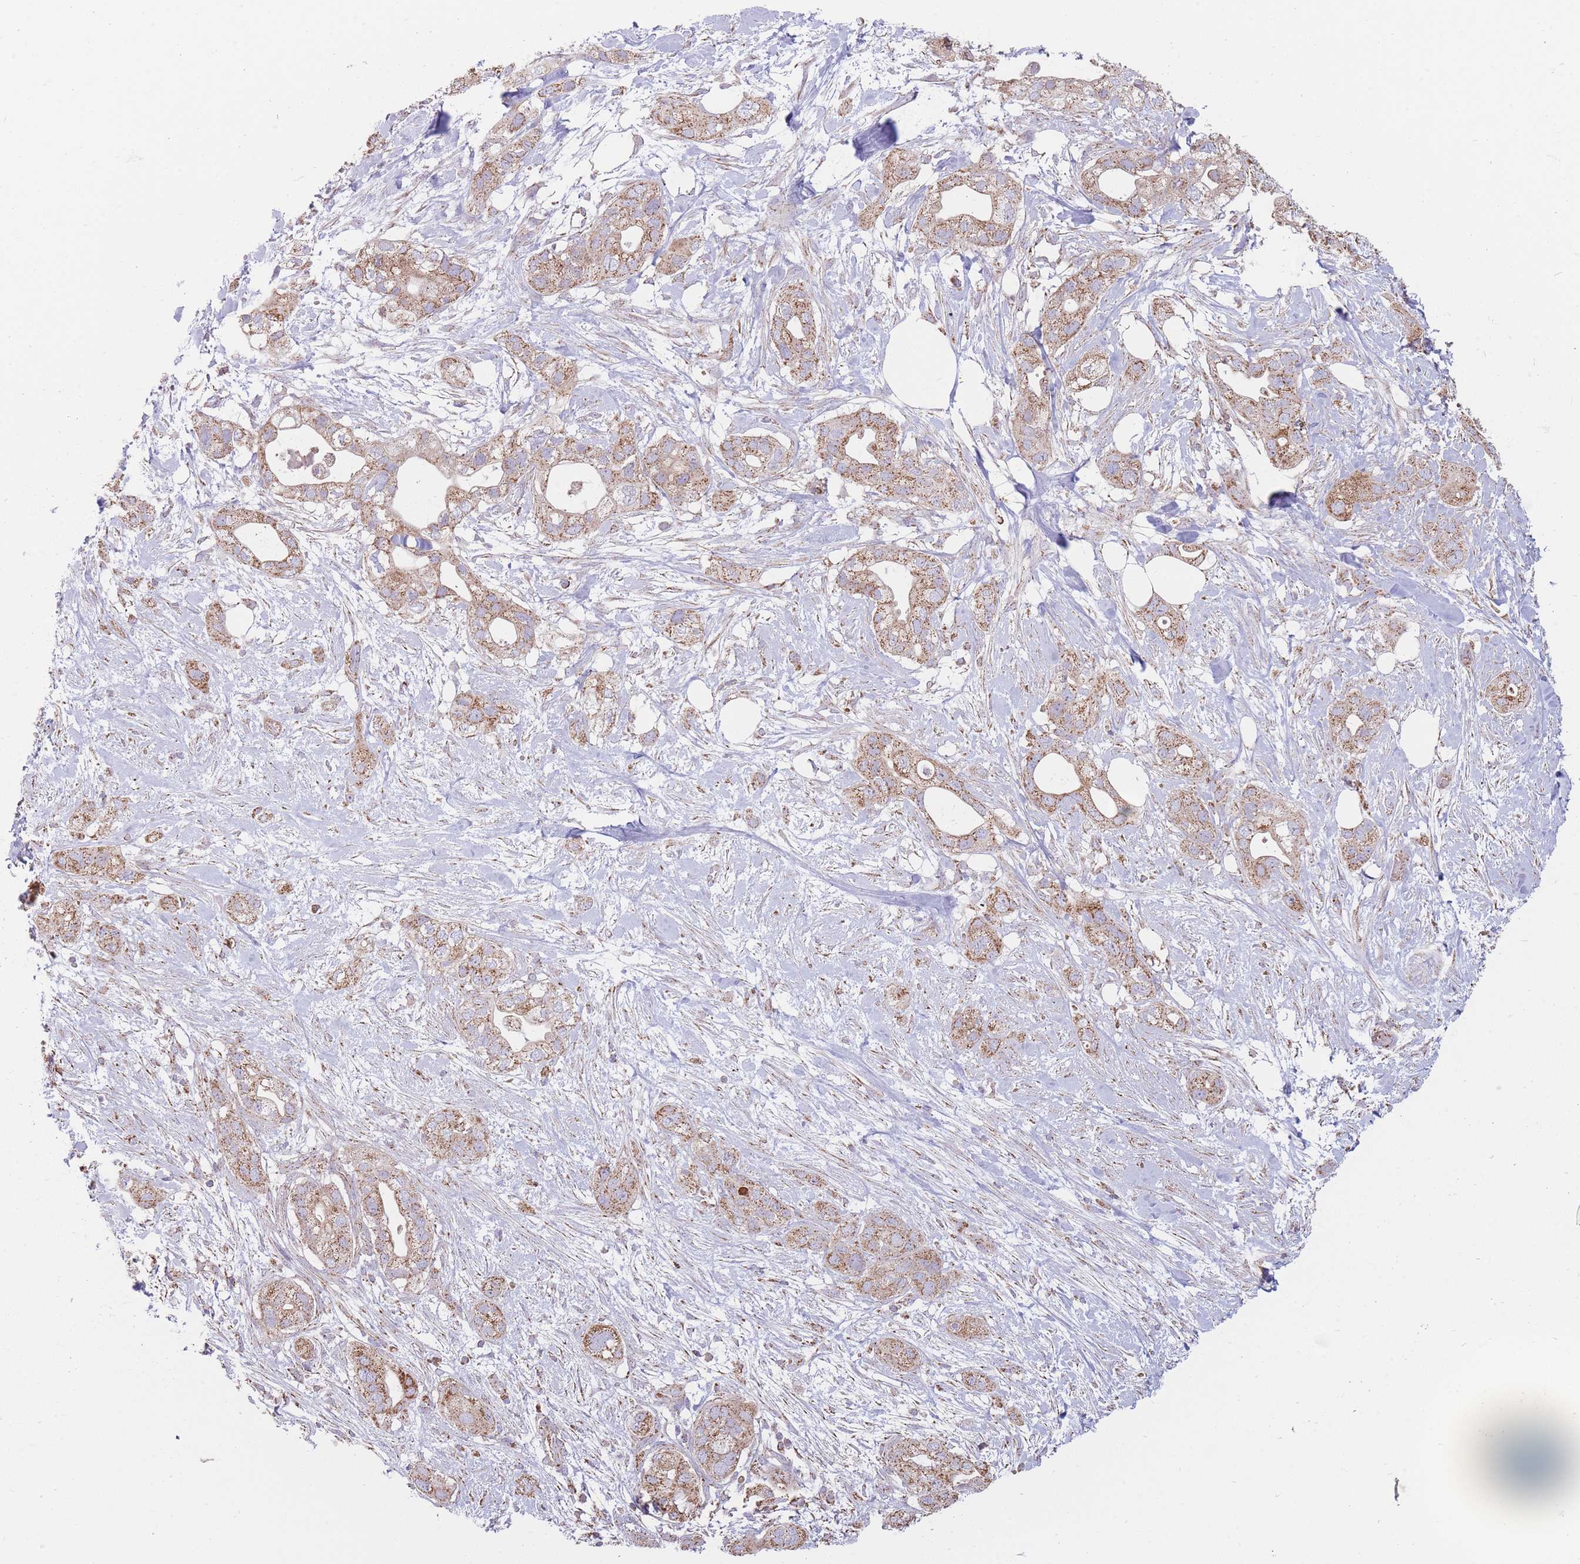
{"staining": {"intensity": "moderate", "quantity": ">75%", "location": "cytoplasmic/membranous"}, "tissue": "pancreatic cancer", "cell_type": "Tumor cells", "image_type": "cancer", "snomed": [{"axis": "morphology", "description": "Adenocarcinoma, NOS"}, {"axis": "topography", "description": "Pancreas"}], "caption": "Immunohistochemical staining of human pancreatic cancer exhibits moderate cytoplasmic/membranous protein positivity in about >75% of tumor cells. Nuclei are stained in blue.", "gene": "KIF16B", "patient": {"sex": "male", "age": 44}}